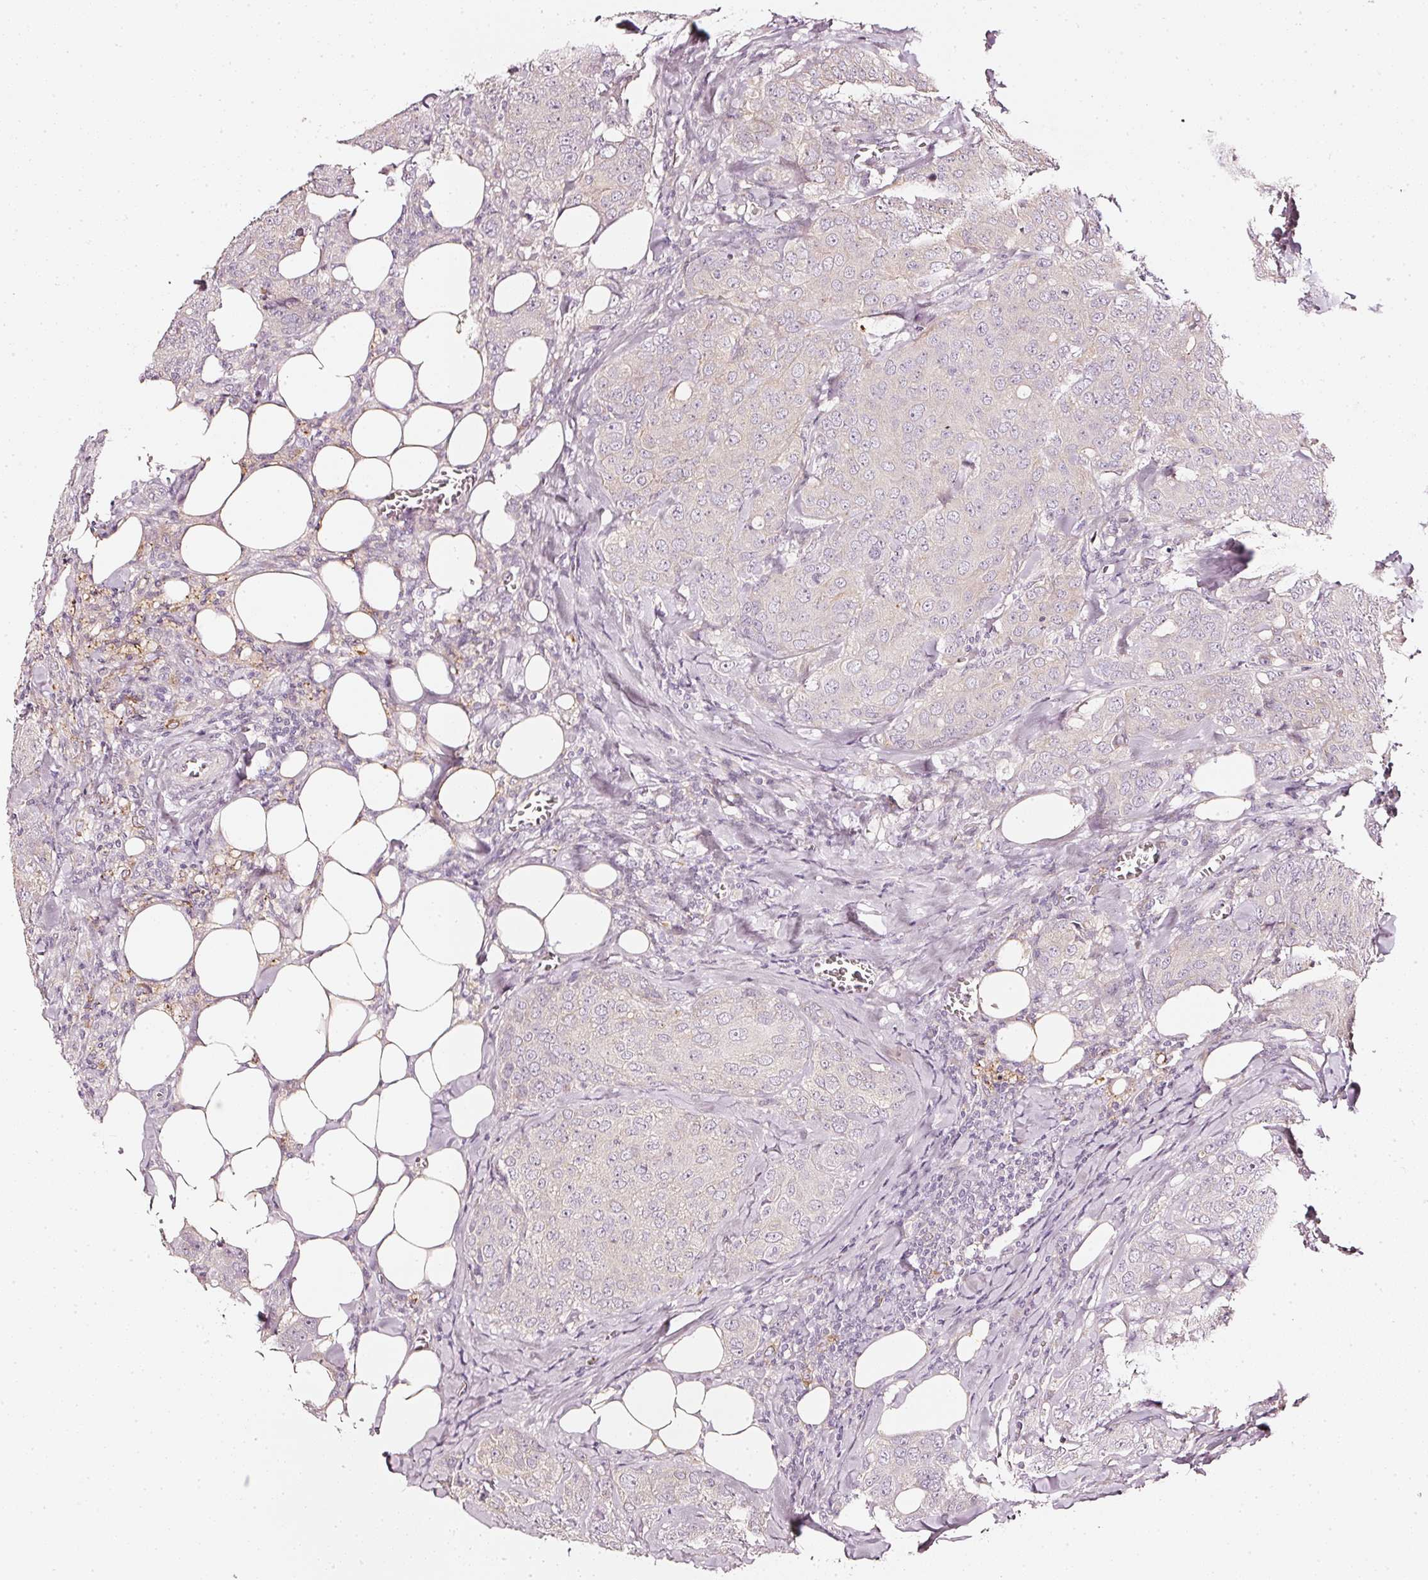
{"staining": {"intensity": "weak", "quantity": "<25%", "location": "cytoplasmic/membranous"}, "tissue": "breast cancer", "cell_type": "Tumor cells", "image_type": "cancer", "snomed": [{"axis": "morphology", "description": "Duct carcinoma"}, {"axis": "topography", "description": "Breast"}], "caption": "A high-resolution histopathology image shows immunohistochemistry (IHC) staining of breast infiltrating ductal carcinoma, which exhibits no significant expression in tumor cells.", "gene": "CNP", "patient": {"sex": "female", "age": 43}}